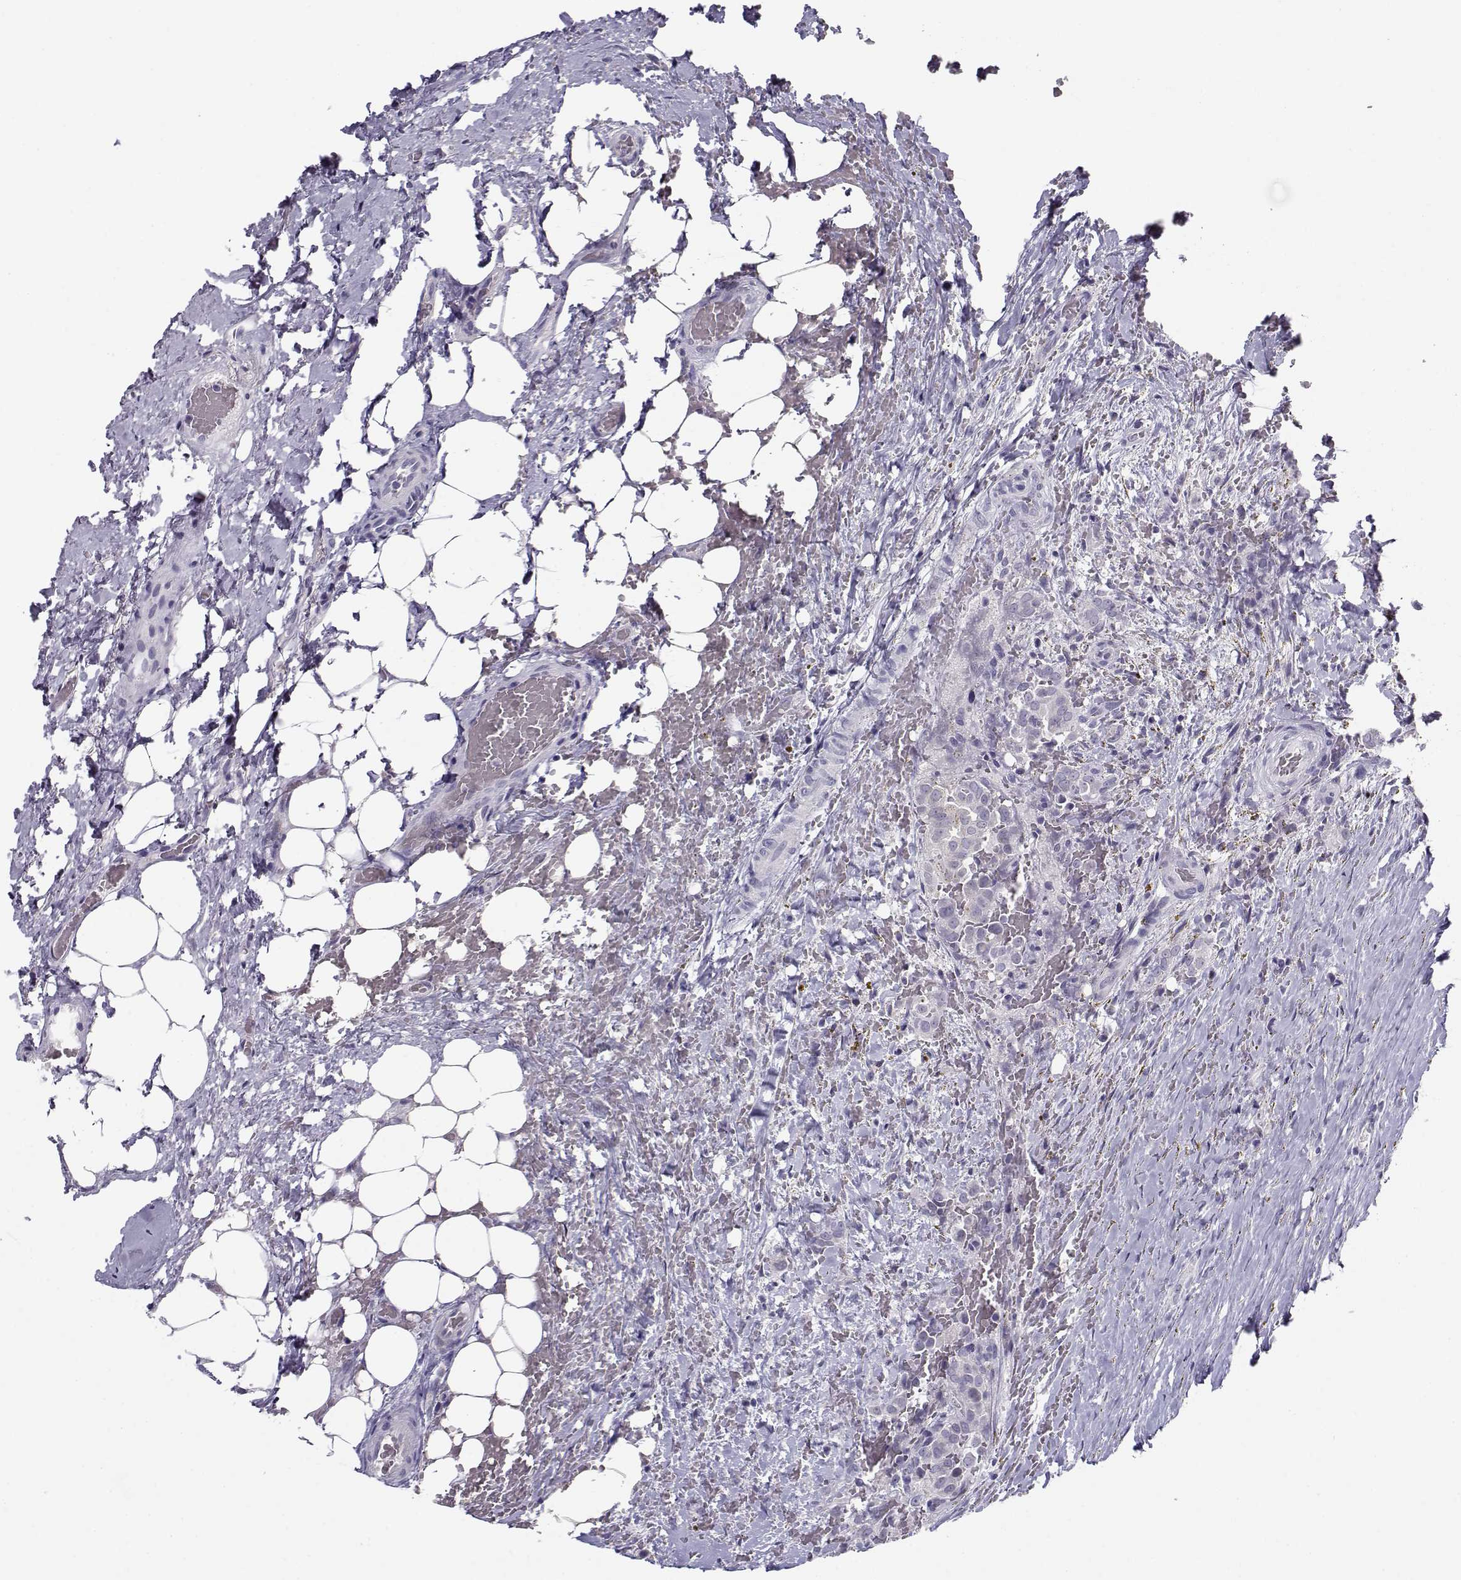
{"staining": {"intensity": "negative", "quantity": "none", "location": "none"}, "tissue": "thyroid cancer", "cell_type": "Tumor cells", "image_type": "cancer", "snomed": [{"axis": "morphology", "description": "Papillary adenocarcinoma, NOS"}, {"axis": "topography", "description": "Thyroid gland"}], "caption": "Protein analysis of thyroid cancer exhibits no significant expression in tumor cells.", "gene": "CFAP77", "patient": {"sex": "male", "age": 61}}